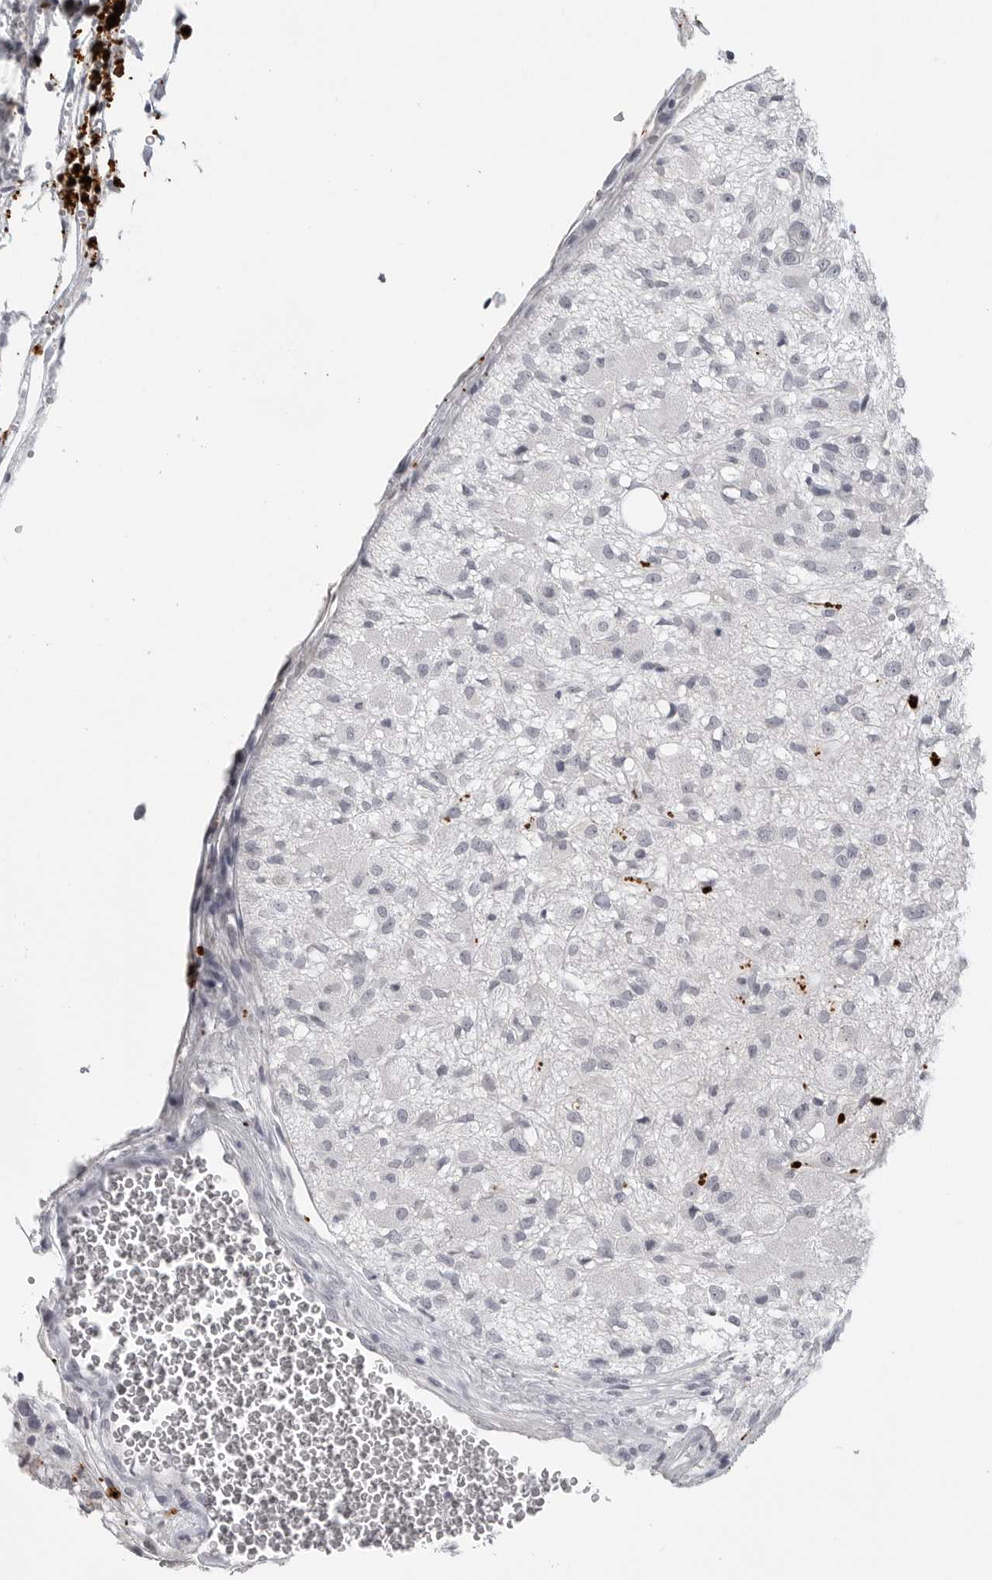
{"staining": {"intensity": "negative", "quantity": "none", "location": "none"}, "tissue": "glioma", "cell_type": "Tumor cells", "image_type": "cancer", "snomed": [{"axis": "morphology", "description": "Normal tissue, NOS"}, {"axis": "morphology", "description": "Glioma, malignant, High grade"}, {"axis": "topography", "description": "Cerebral cortex"}], "caption": "Immunohistochemistry (IHC) of malignant glioma (high-grade) displays no positivity in tumor cells.", "gene": "PRSS1", "patient": {"sex": "male", "age": 77}}